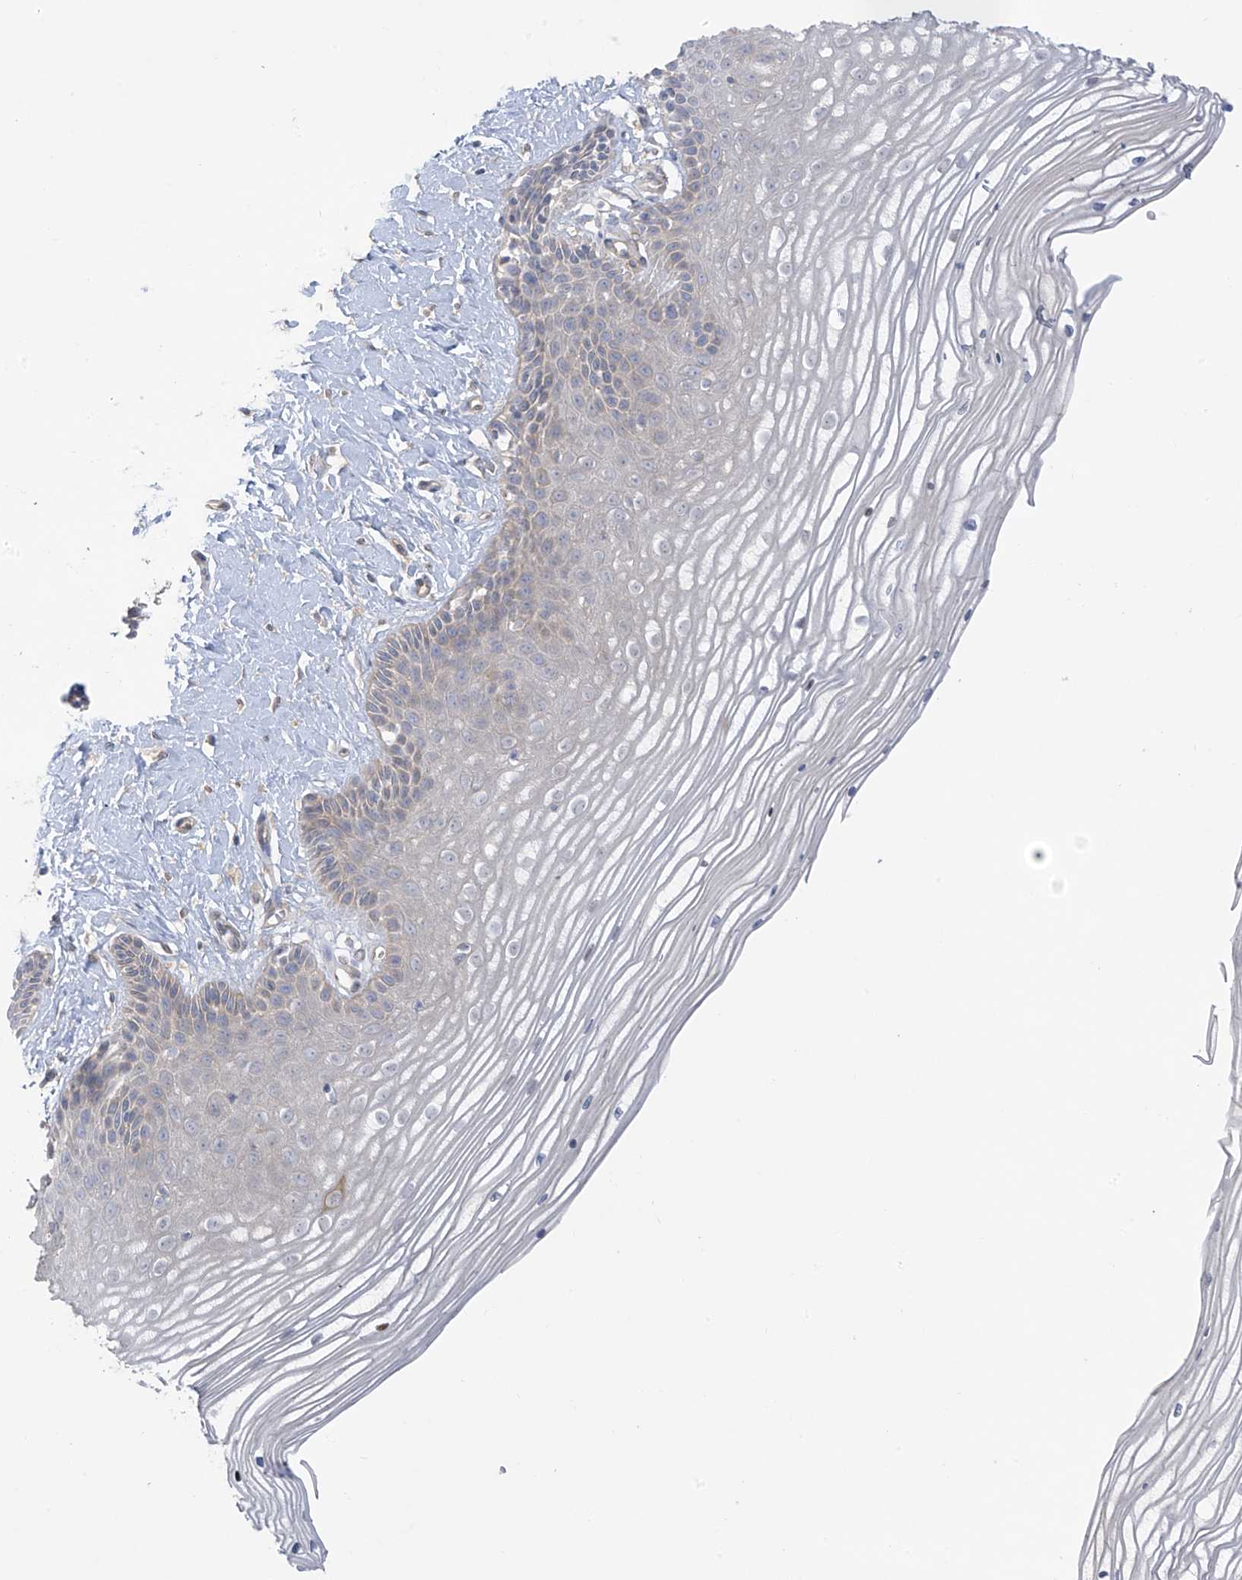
{"staining": {"intensity": "weak", "quantity": "<25%", "location": "cytoplasmic/membranous"}, "tissue": "vagina", "cell_type": "Squamous epithelial cells", "image_type": "normal", "snomed": [{"axis": "morphology", "description": "Normal tissue, NOS"}, {"axis": "topography", "description": "Vagina"}, {"axis": "topography", "description": "Cervix"}], "caption": "High magnification brightfield microscopy of normal vagina stained with DAB (3,3'-diaminobenzidine) (brown) and counterstained with hematoxylin (blue): squamous epithelial cells show no significant staining. (Stains: DAB IHC with hematoxylin counter stain, Microscopy: brightfield microscopy at high magnification).", "gene": "EIPR1", "patient": {"sex": "female", "age": 40}}